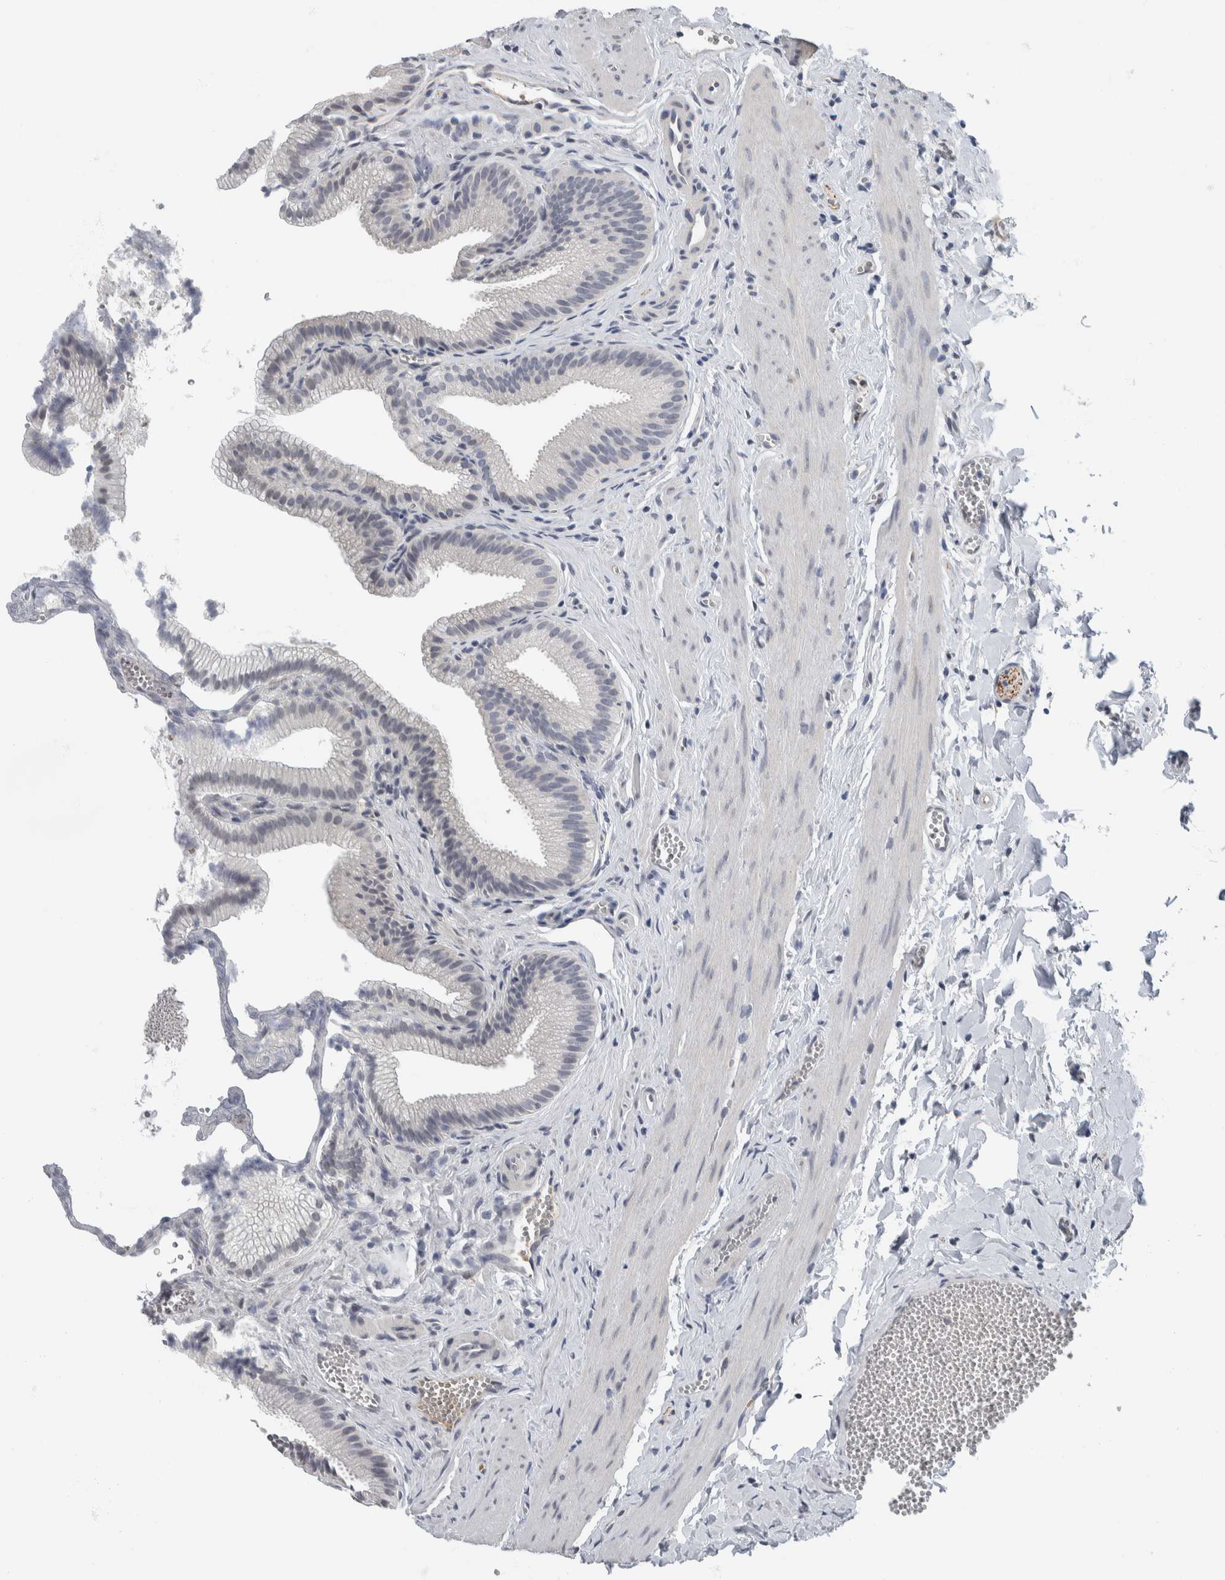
{"staining": {"intensity": "negative", "quantity": "none", "location": "none"}, "tissue": "gallbladder", "cell_type": "Glandular cells", "image_type": "normal", "snomed": [{"axis": "morphology", "description": "Normal tissue, NOS"}, {"axis": "topography", "description": "Gallbladder"}], "caption": "The photomicrograph exhibits no staining of glandular cells in unremarkable gallbladder.", "gene": "NEFM", "patient": {"sex": "male", "age": 38}}